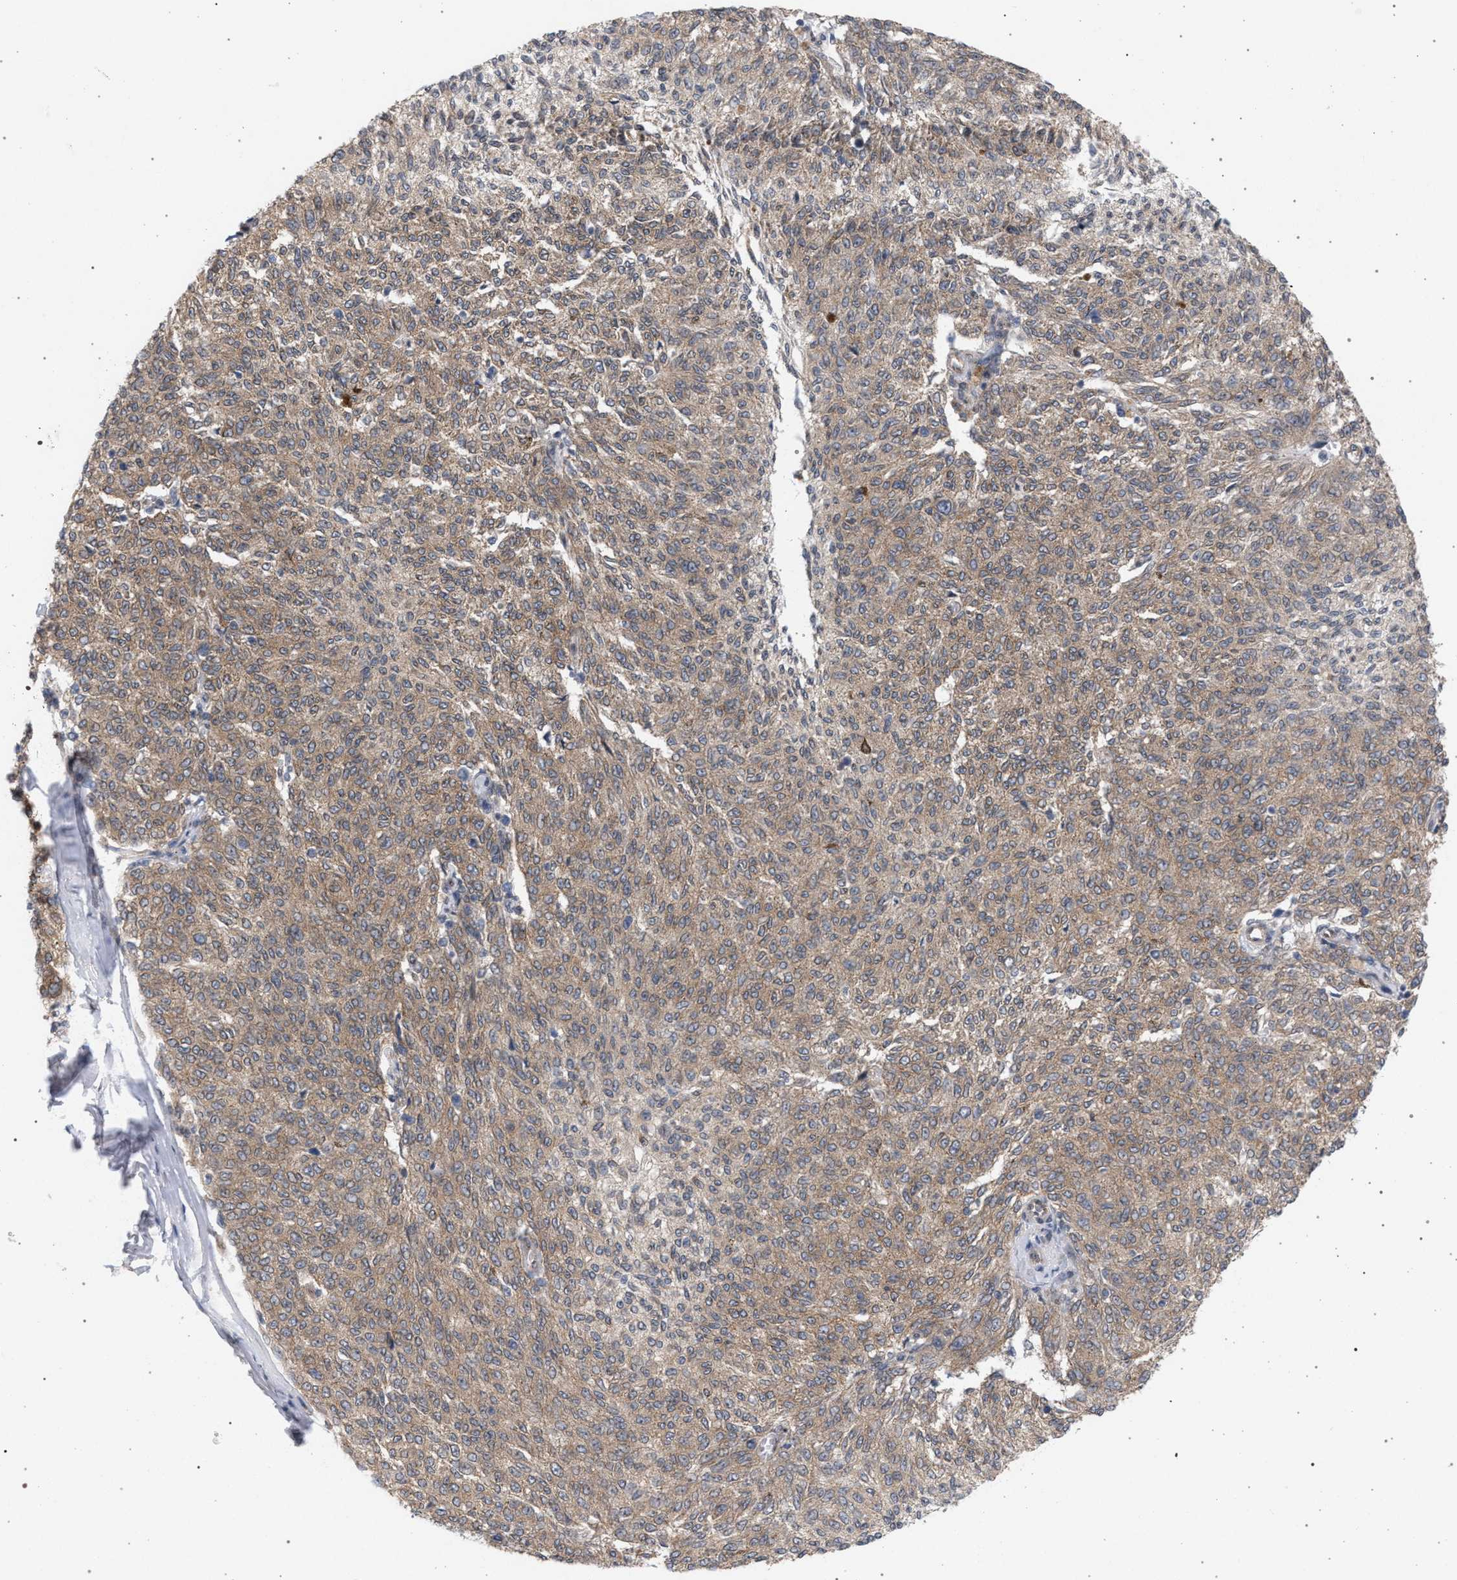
{"staining": {"intensity": "weak", "quantity": ">75%", "location": "cytoplasmic/membranous"}, "tissue": "melanoma", "cell_type": "Tumor cells", "image_type": "cancer", "snomed": [{"axis": "morphology", "description": "Malignant melanoma, NOS"}, {"axis": "topography", "description": "Skin"}], "caption": "Human melanoma stained with a protein marker shows weak staining in tumor cells.", "gene": "ARPC5L", "patient": {"sex": "female", "age": 72}}